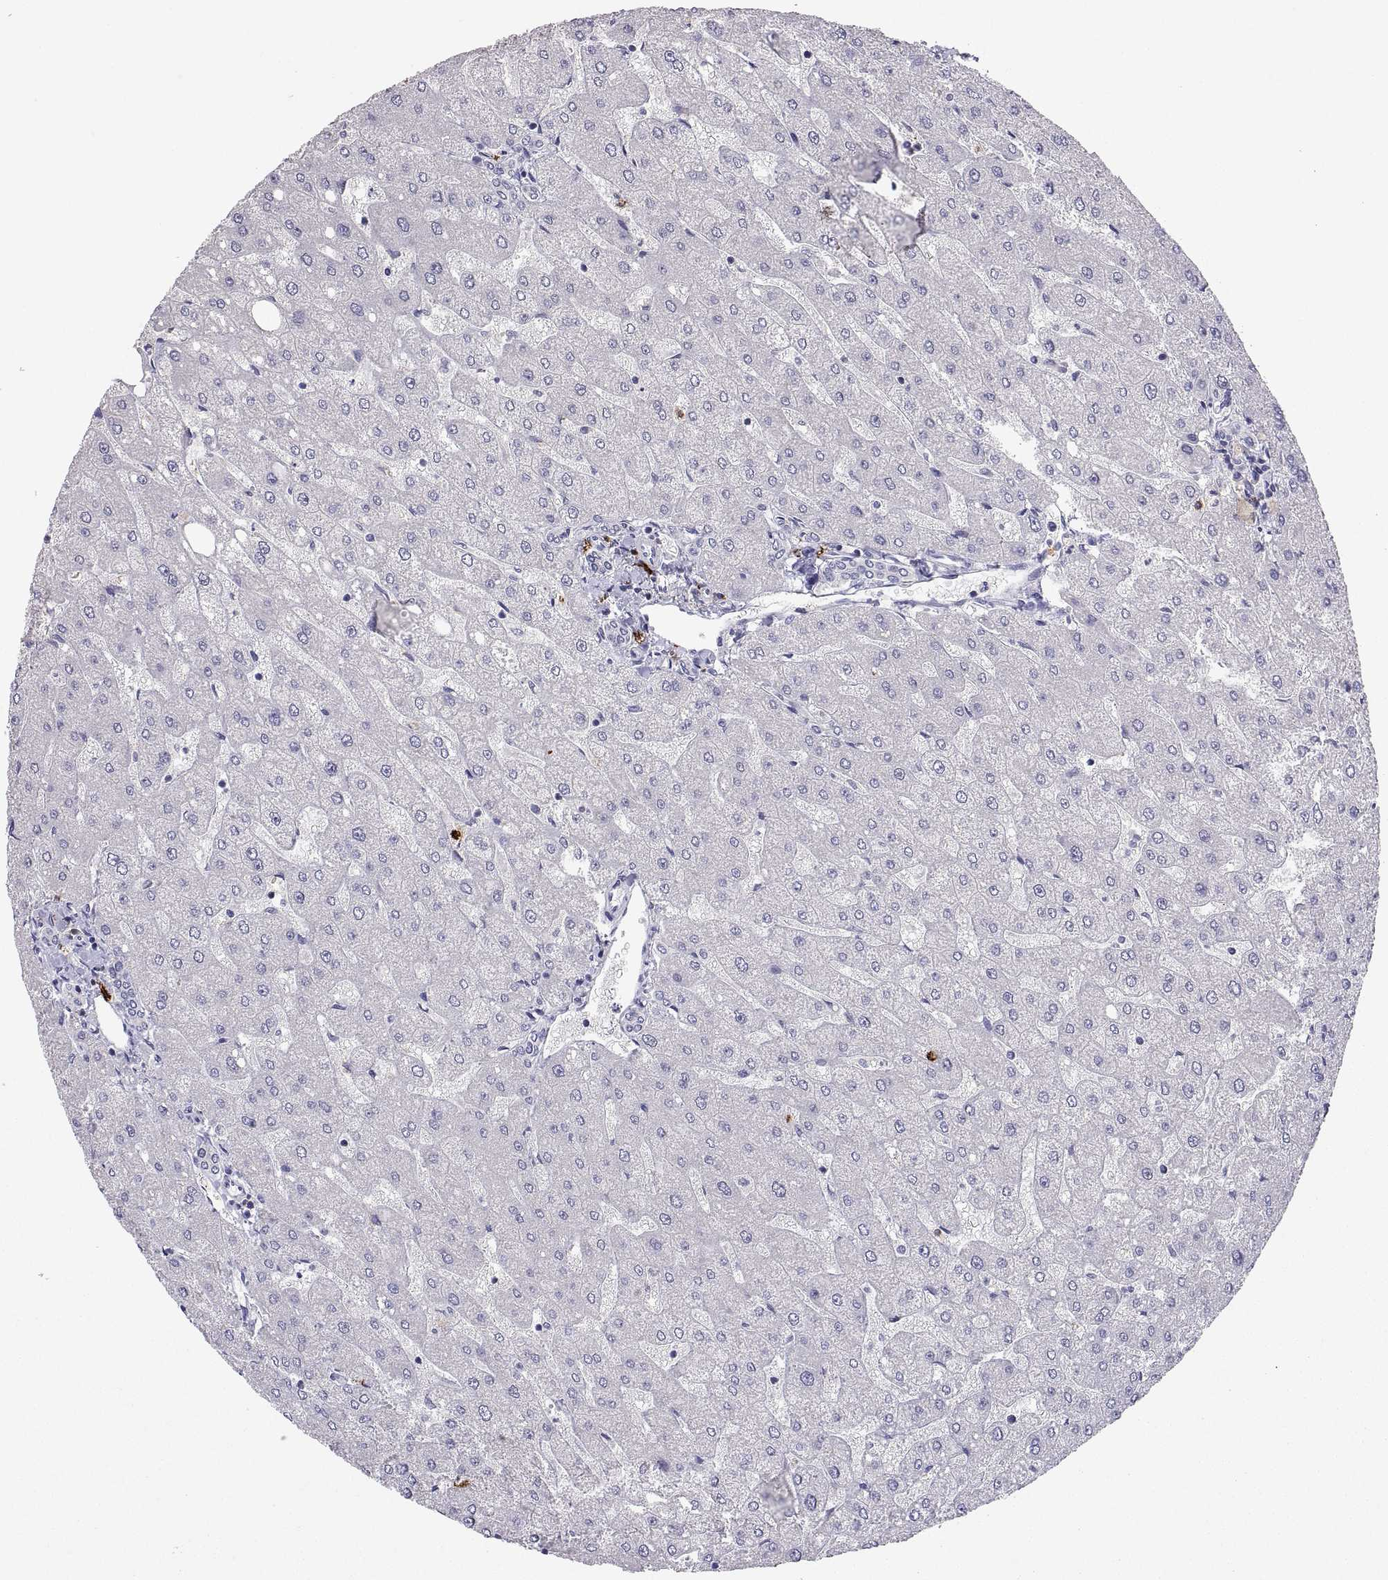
{"staining": {"intensity": "negative", "quantity": "none", "location": "none"}, "tissue": "liver", "cell_type": "Cholangiocytes", "image_type": "normal", "snomed": [{"axis": "morphology", "description": "Normal tissue, NOS"}, {"axis": "topography", "description": "Liver"}], "caption": "This is a image of immunohistochemistry (IHC) staining of unremarkable liver, which shows no staining in cholangiocytes.", "gene": "MS4A1", "patient": {"sex": "male", "age": 67}}